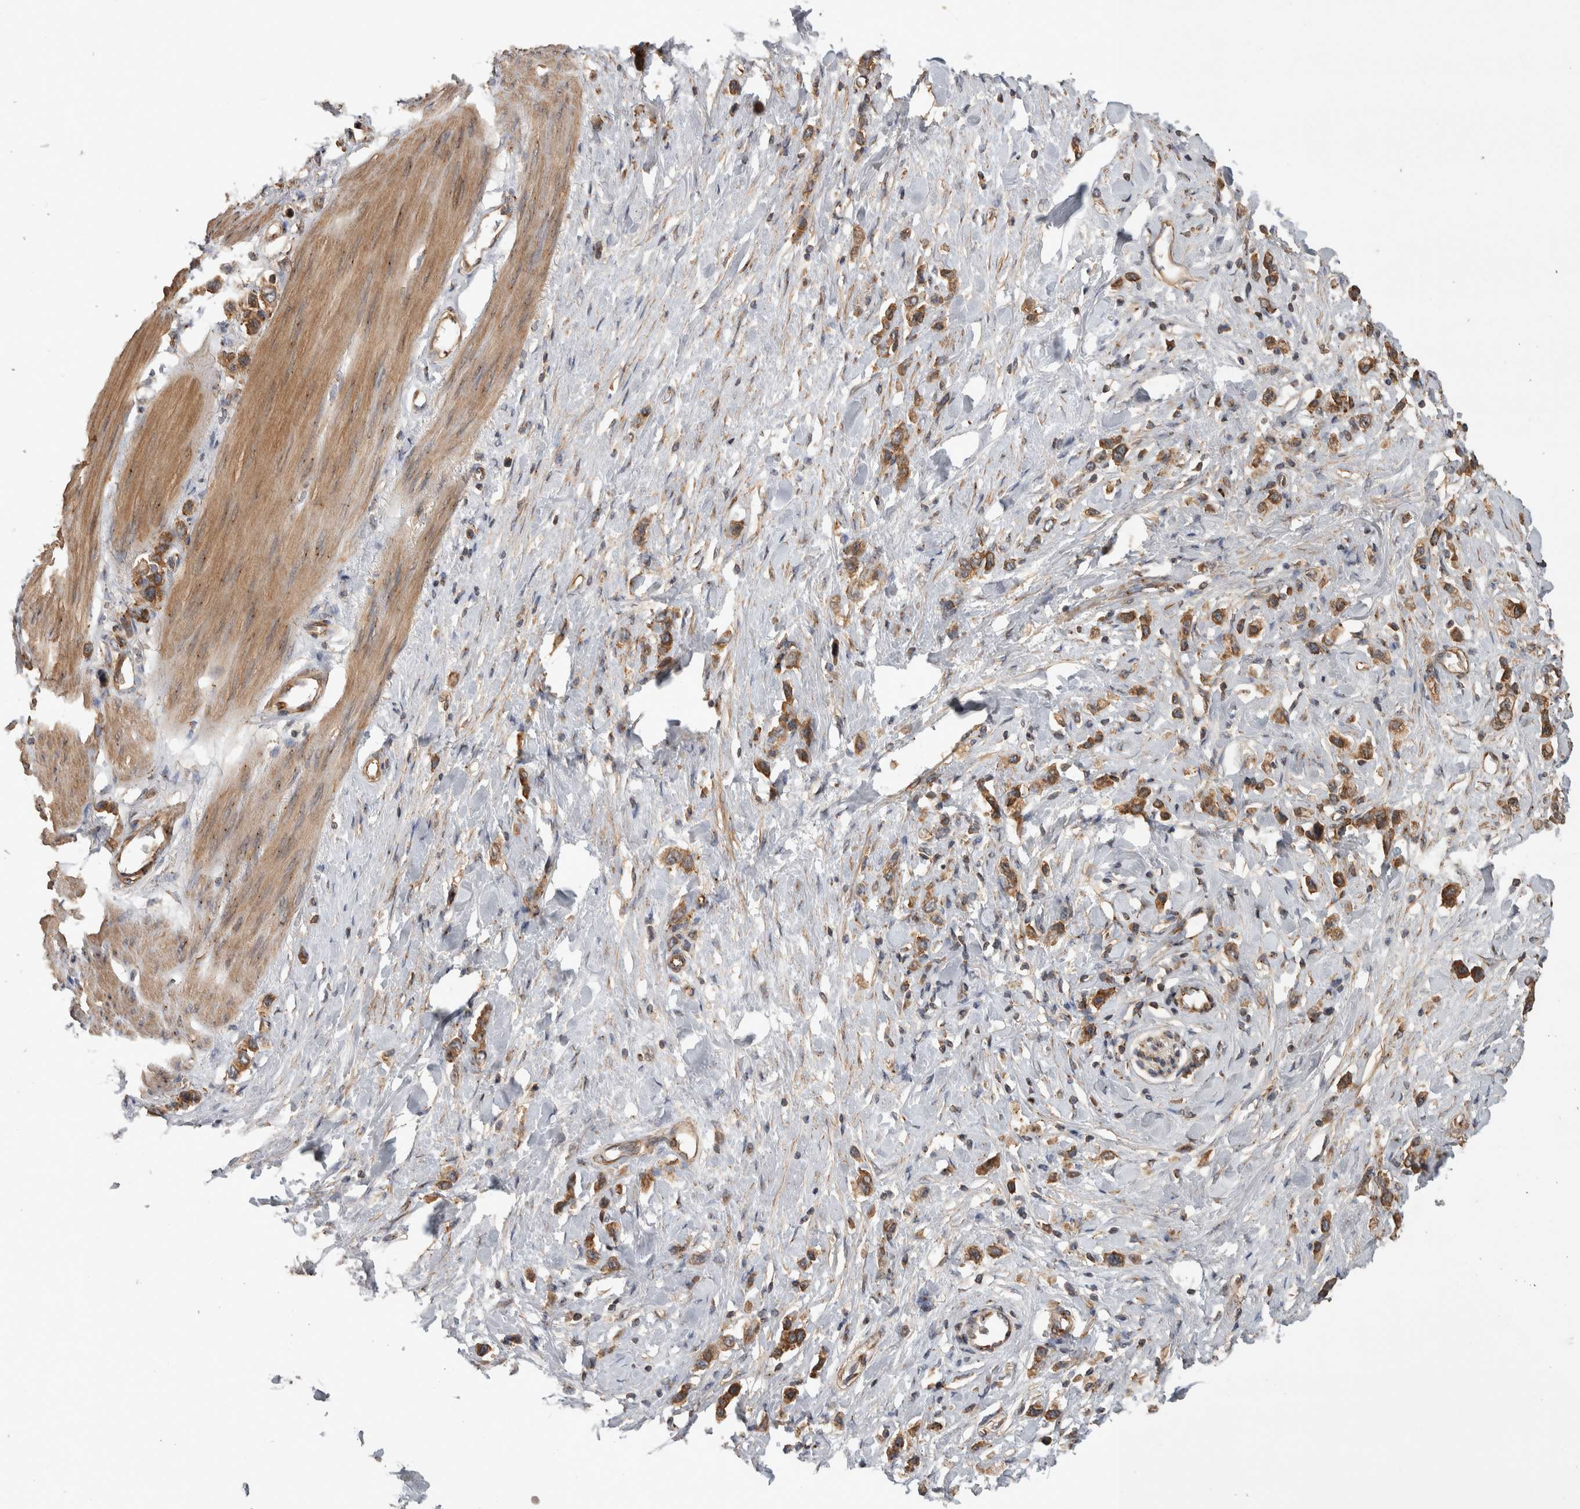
{"staining": {"intensity": "moderate", "quantity": ">75%", "location": "cytoplasmic/membranous"}, "tissue": "stomach cancer", "cell_type": "Tumor cells", "image_type": "cancer", "snomed": [{"axis": "morphology", "description": "Adenocarcinoma, NOS"}, {"axis": "topography", "description": "Stomach"}], "caption": "High-magnification brightfield microscopy of stomach cancer stained with DAB (3,3'-diaminobenzidine) (brown) and counterstained with hematoxylin (blue). tumor cells exhibit moderate cytoplasmic/membranous expression is present in about>75% of cells.", "gene": "IFRD1", "patient": {"sex": "female", "age": 65}}